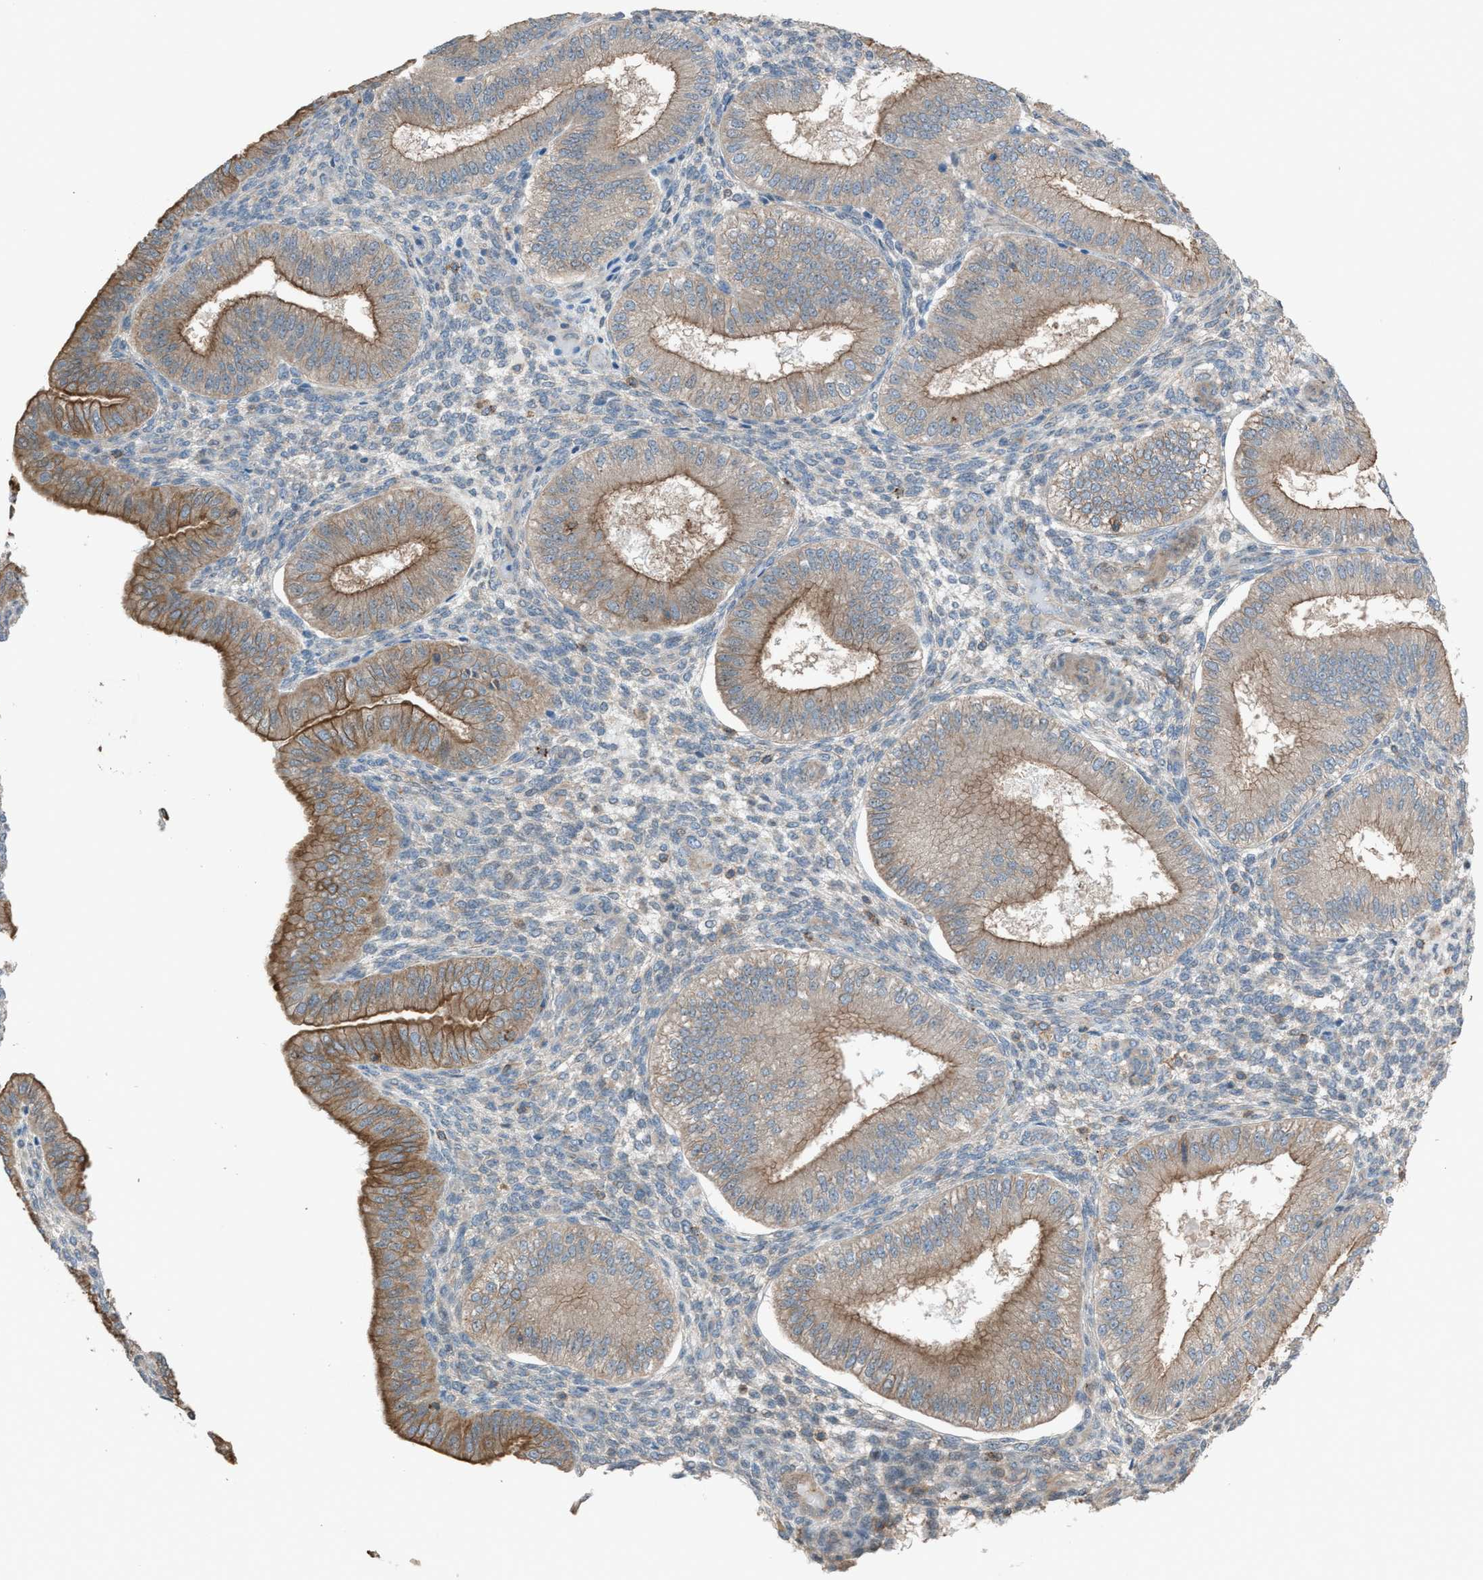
{"staining": {"intensity": "negative", "quantity": "none", "location": "none"}, "tissue": "endometrium", "cell_type": "Cells in endometrial stroma", "image_type": "normal", "snomed": [{"axis": "morphology", "description": "Normal tissue, NOS"}, {"axis": "topography", "description": "Endometrium"}], "caption": "The micrograph displays no staining of cells in endometrial stroma in normal endometrium.", "gene": "DYRK1A", "patient": {"sex": "female", "age": 39}}